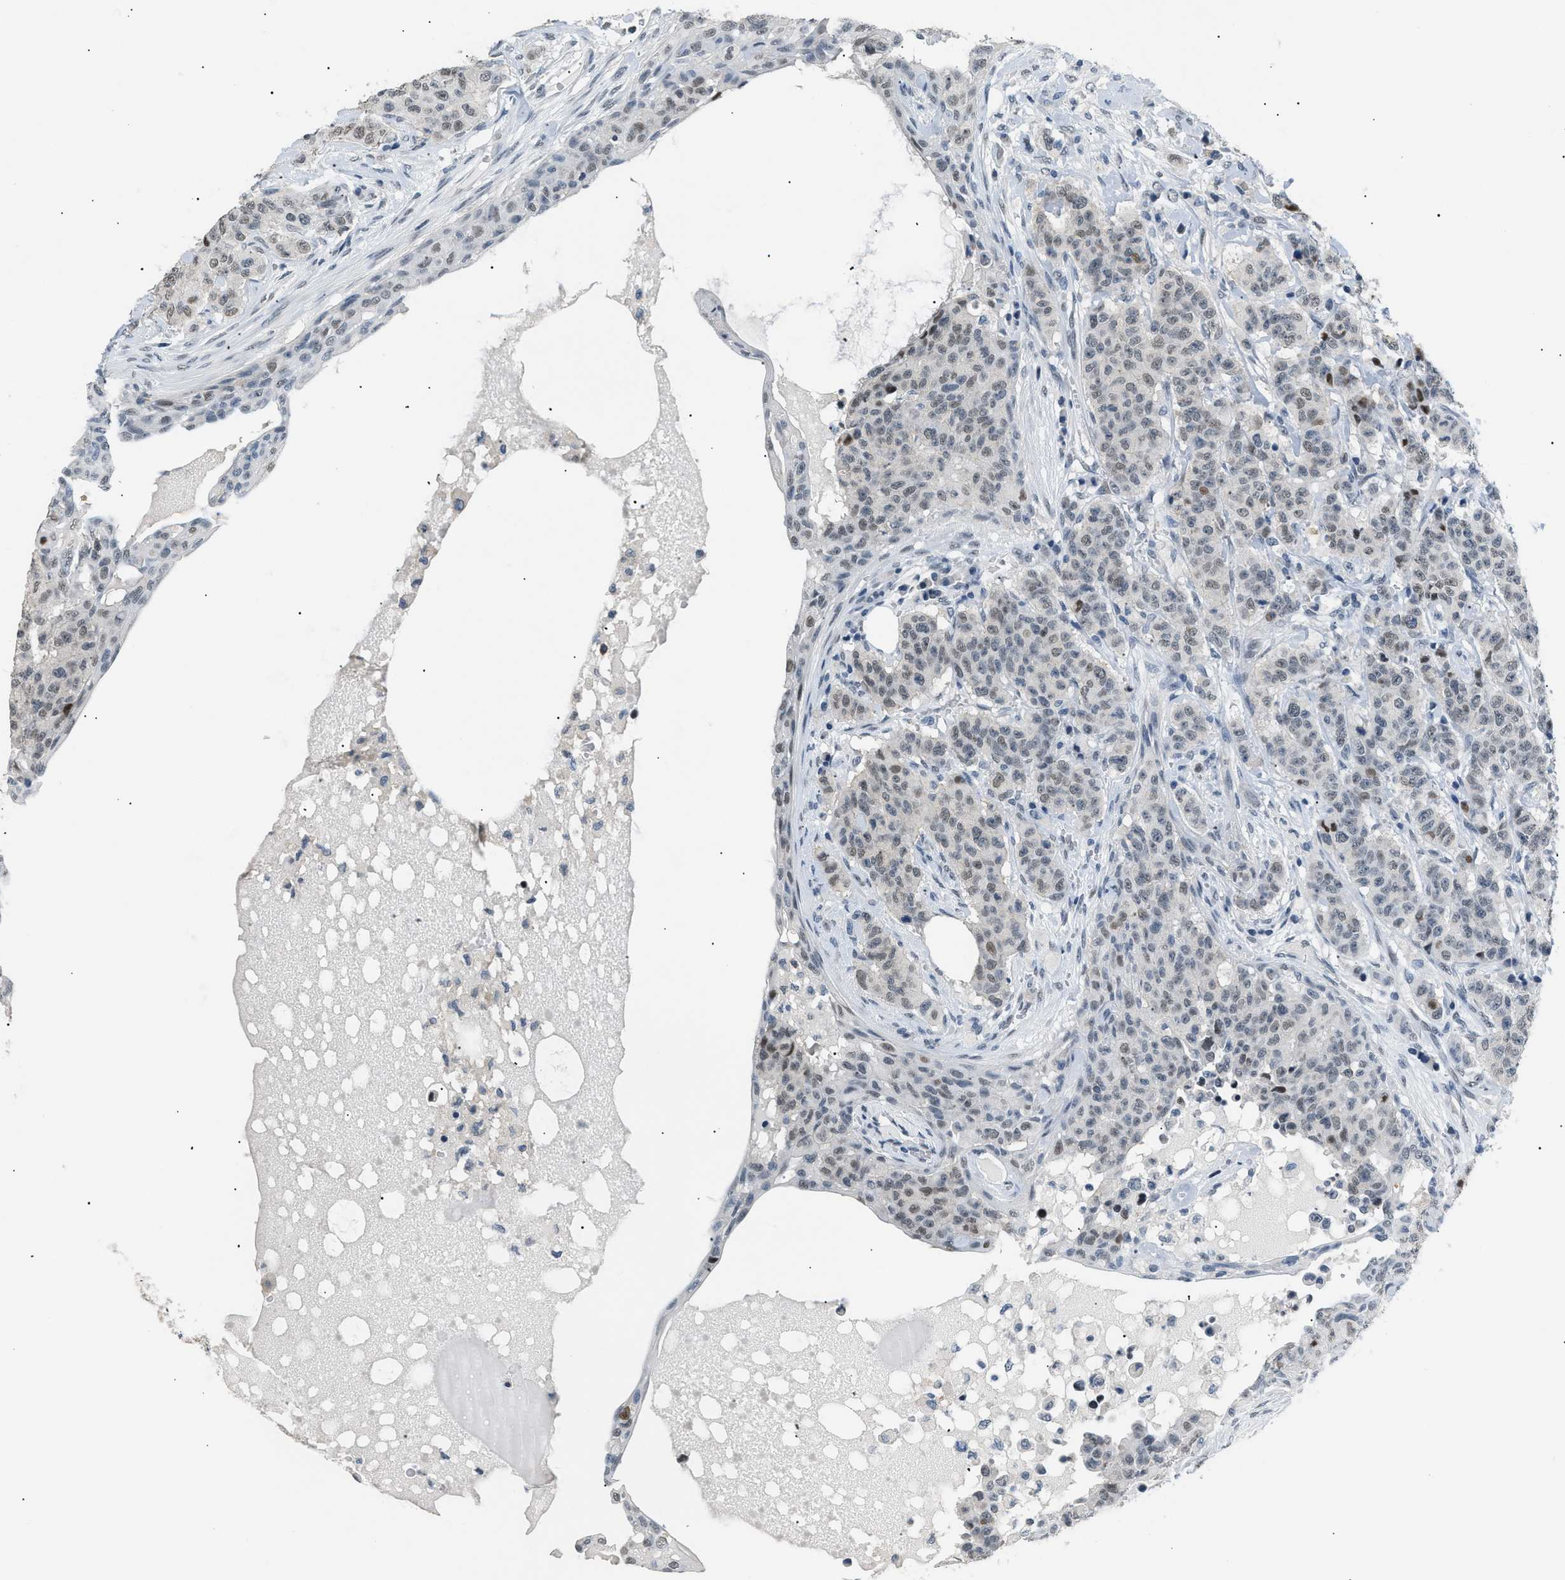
{"staining": {"intensity": "weak", "quantity": "25%-75%", "location": "nuclear"}, "tissue": "breast cancer", "cell_type": "Tumor cells", "image_type": "cancer", "snomed": [{"axis": "morphology", "description": "Normal tissue, NOS"}, {"axis": "morphology", "description": "Duct carcinoma"}, {"axis": "topography", "description": "Breast"}], "caption": "DAB (3,3'-diaminobenzidine) immunohistochemical staining of human breast cancer (infiltrating ductal carcinoma) displays weak nuclear protein expression in approximately 25%-75% of tumor cells.", "gene": "KCNC3", "patient": {"sex": "female", "age": 40}}